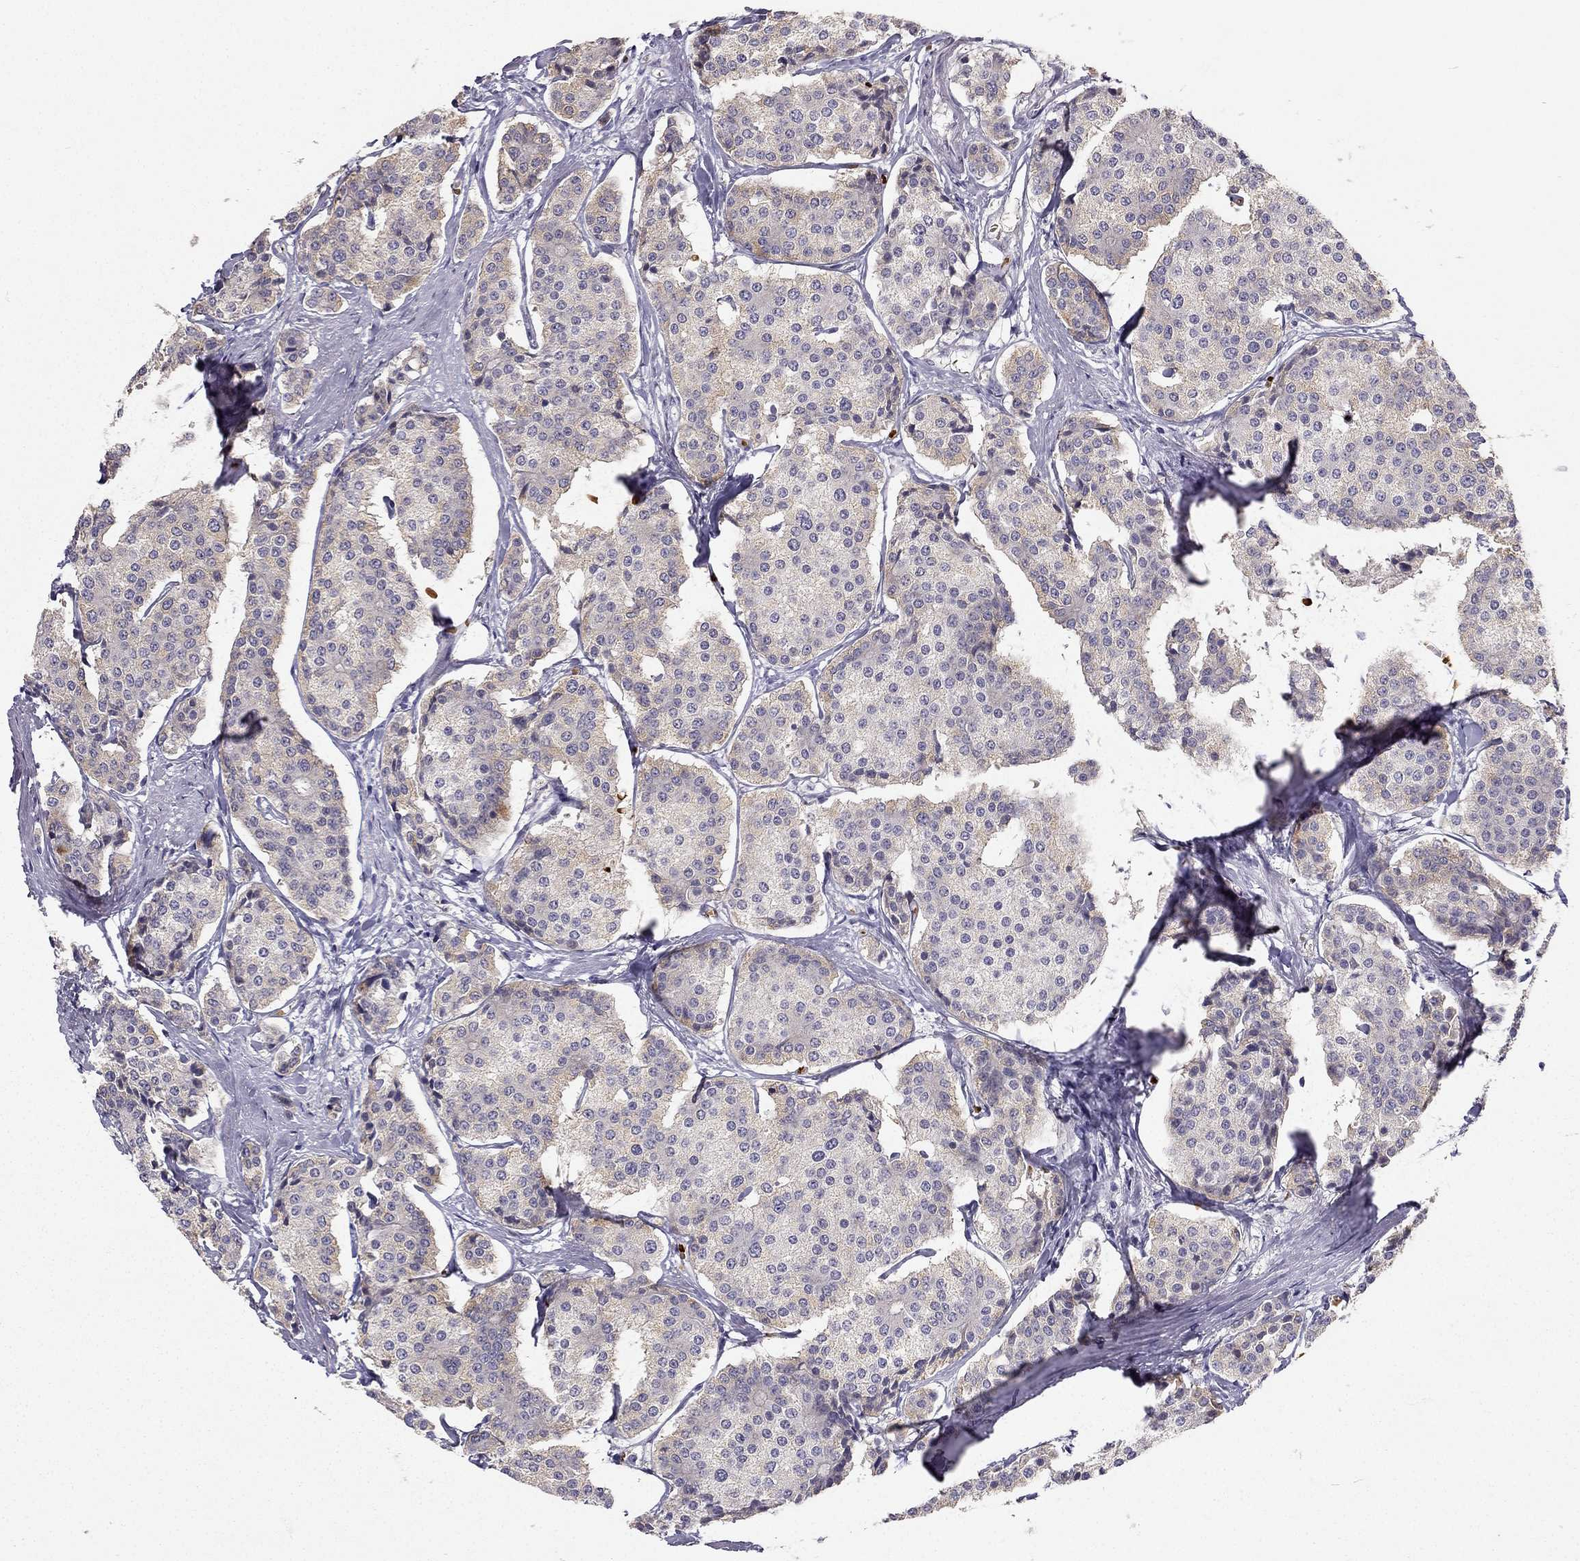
{"staining": {"intensity": "weak", "quantity": "<25%", "location": "cytoplasmic/membranous"}, "tissue": "carcinoid", "cell_type": "Tumor cells", "image_type": "cancer", "snomed": [{"axis": "morphology", "description": "Carcinoid, malignant, NOS"}, {"axis": "topography", "description": "Small intestine"}], "caption": "An IHC image of malignant carcinoid is shown. There is no staining in tumor cells of malignant carcinoid. (DAB (3,3'-diaminobenzidine) IHC, high magnification).", "gene": "RSPH14", "patient": {"sex": "female", "age": 65}}